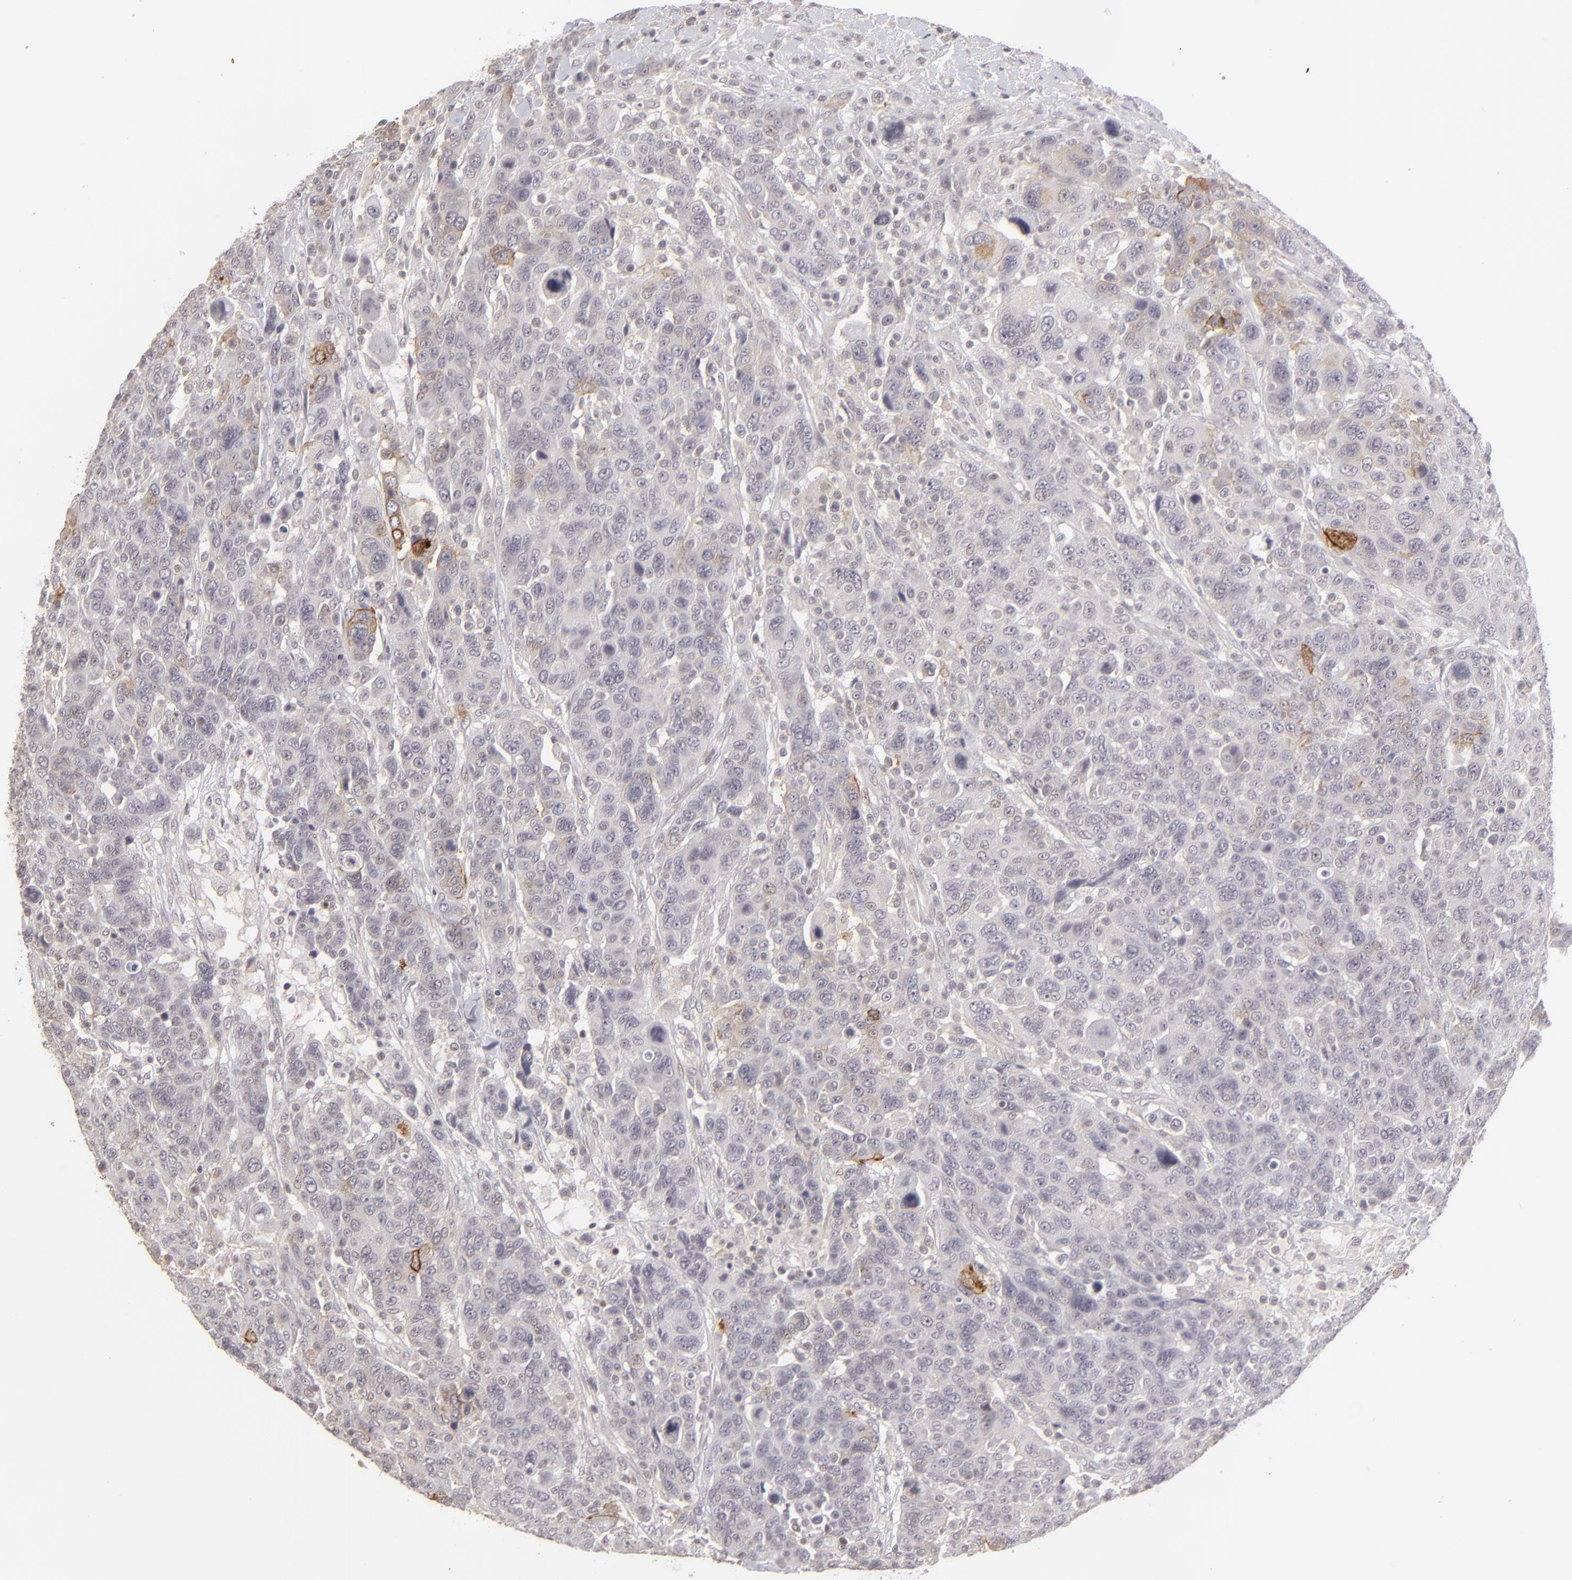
{"staining": {"intensity": "negative", "quantity": "none", "location": "none"}, "tissue": "breast cancer", "cell_type": "Tumor cells", "image_type": "cancer", "snomed": [{"axis": "morphology", "description": "Duct carcinoma"}, {"axis": "topography", "description": "Breast"}], "caption": "Immunohistochemistry micrograph of human intraductal carcinoma (breast) stained for a protein (brown), which demonstrates no positivity in tumor cells.", "gene": "CLDN2", "patient": {"sex": "female", "age": 37}}